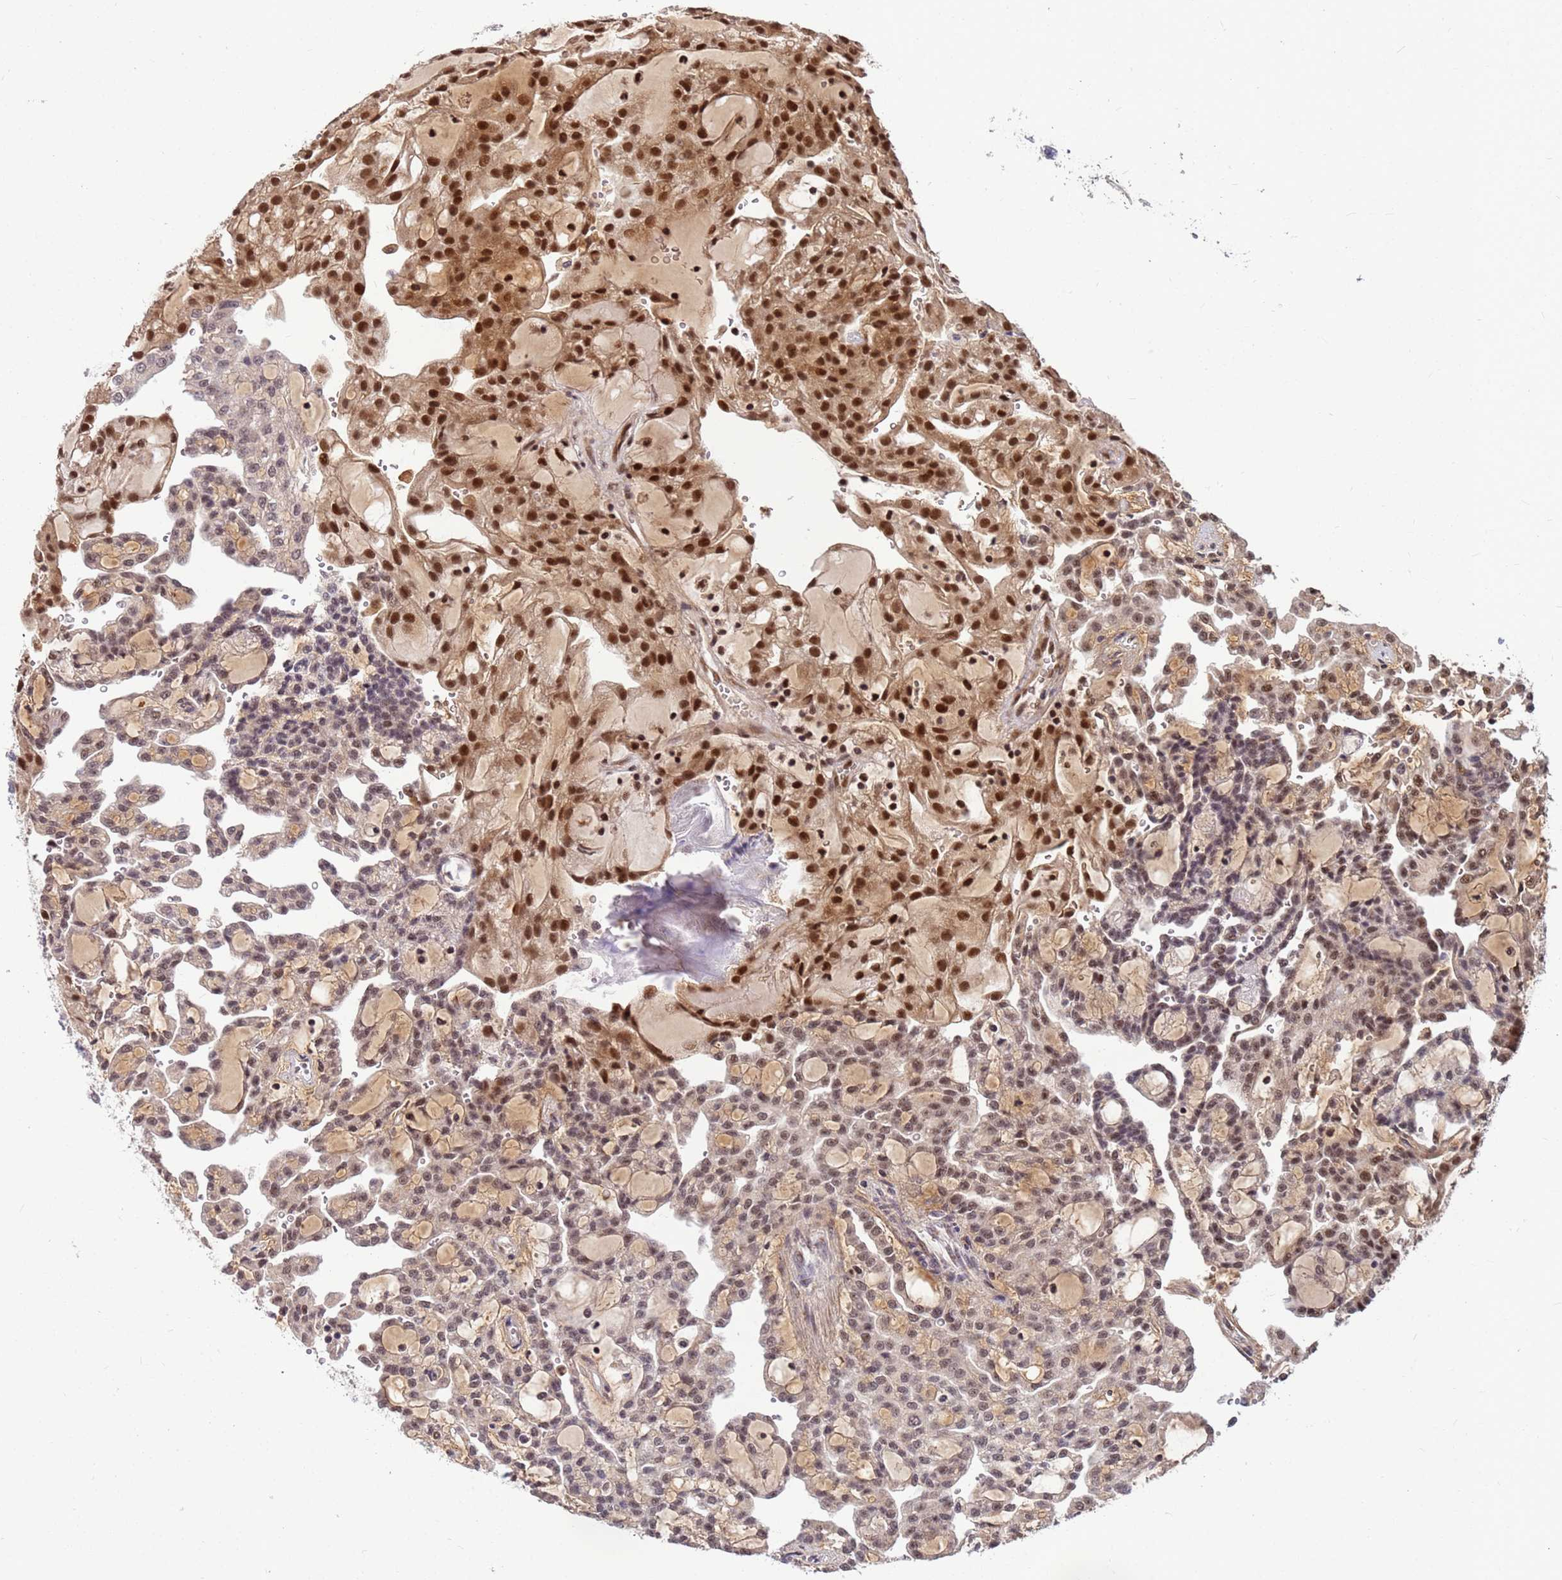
{"staining": {"intensity": "strong", "quantity": "25%-75%", "location": "nuclear"}, "tissue": "renal cancer", "cell_type": "Tumor cells", "image_type": "cancer", "snomed": [{"axis": "morphology", "description": "Adenocarcinoma, NOS"}, {"axis": "topography", "description": "Kidney"}], "caption": "This image reveals renal cancer stained with IHC to label a protein in brown. The nuclear of tumor cells show strong positivity for the protein. Nuclei are counter-stained blue.", "gene": "NCBP2", "patient": {"sex": "male", "age": 63}}